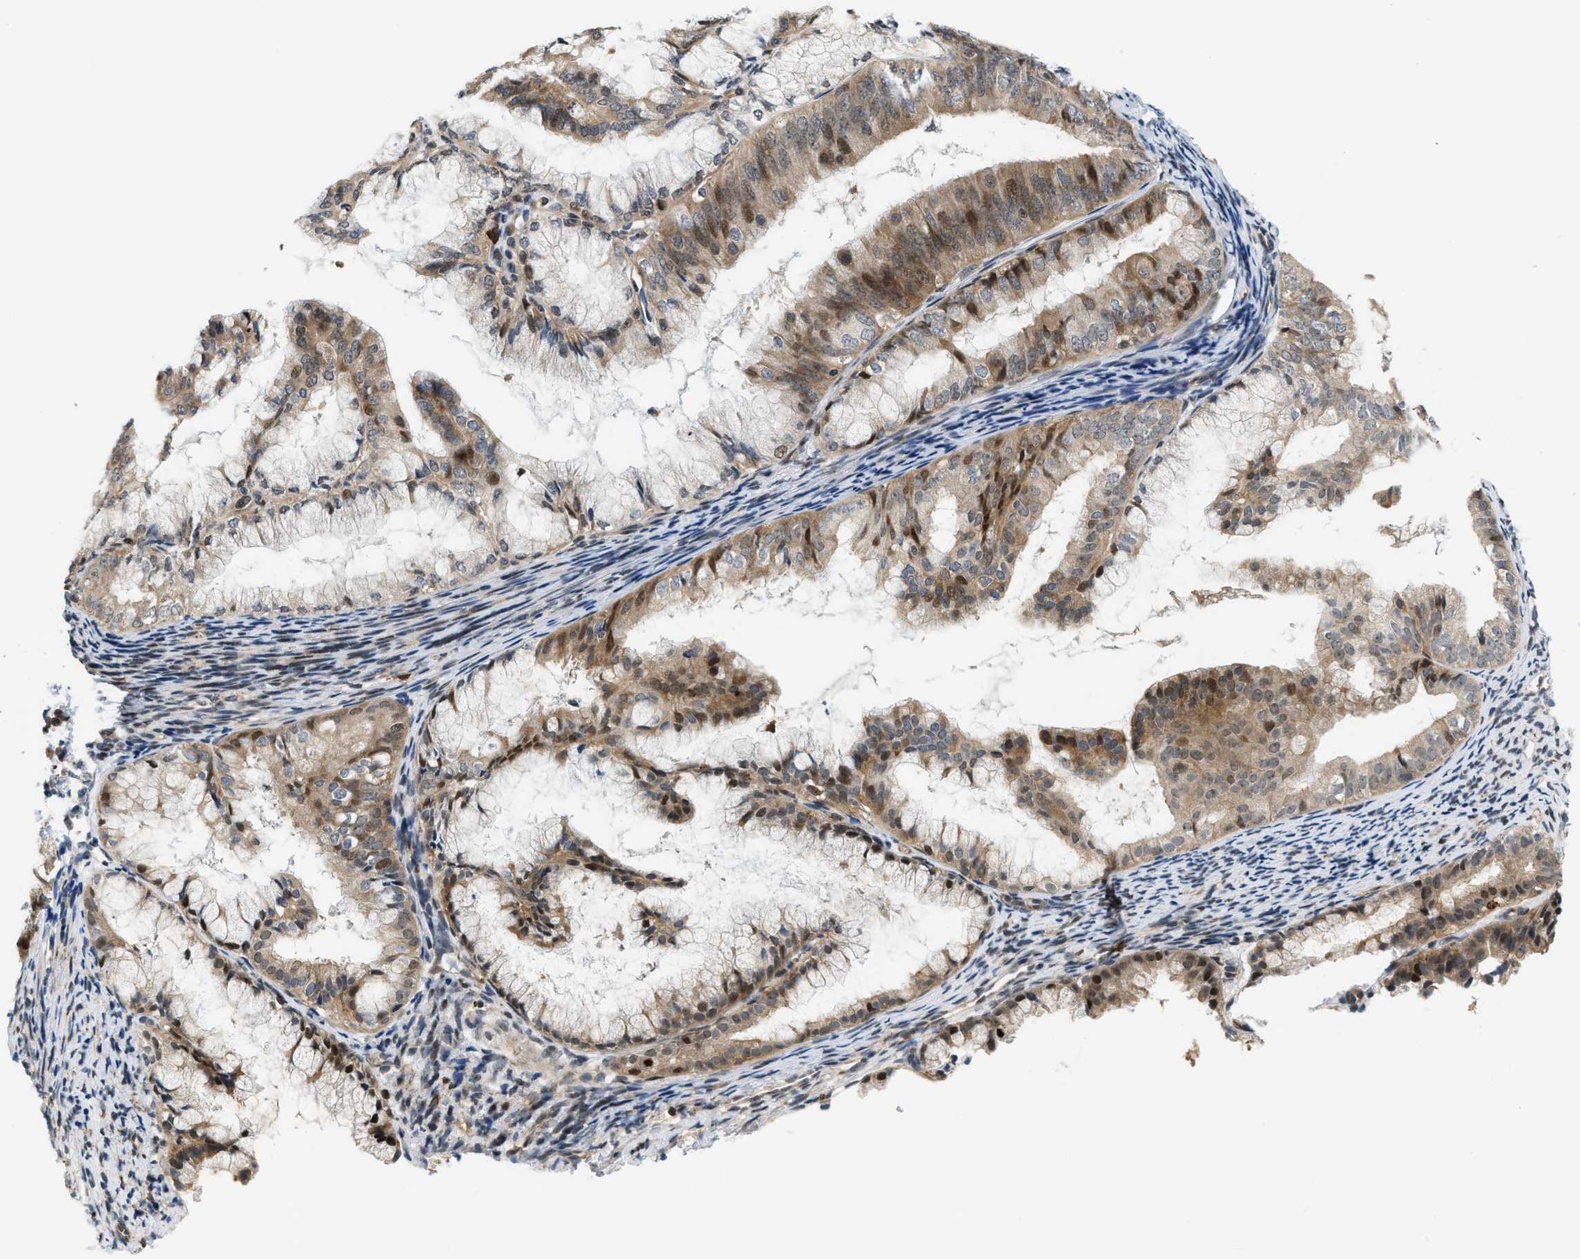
{"staining": {"intensity": "moderate", "quantity": "25%-75%", "location": "cytoplasmic/membranous,nuclear"}, "tissue": "endometrial cancer", "cell_type": "Tumor cells", "image_type": "cancer", "snomed": [{"axis": "morphology", "description": "Adenocarcinoma, NOS"}, {"axis": "topography", "description": "Endometrium"}], "caption": "Immunohistochemical staining of human endometrial adenocarcinoma demonstrates medium levels of moderate cytoplasmic/membranous and nuclear expression in approximately 25%-75% of tumor cells.", "gene": "KMT2A", "patient": {"sex": "female", "age": 63}}